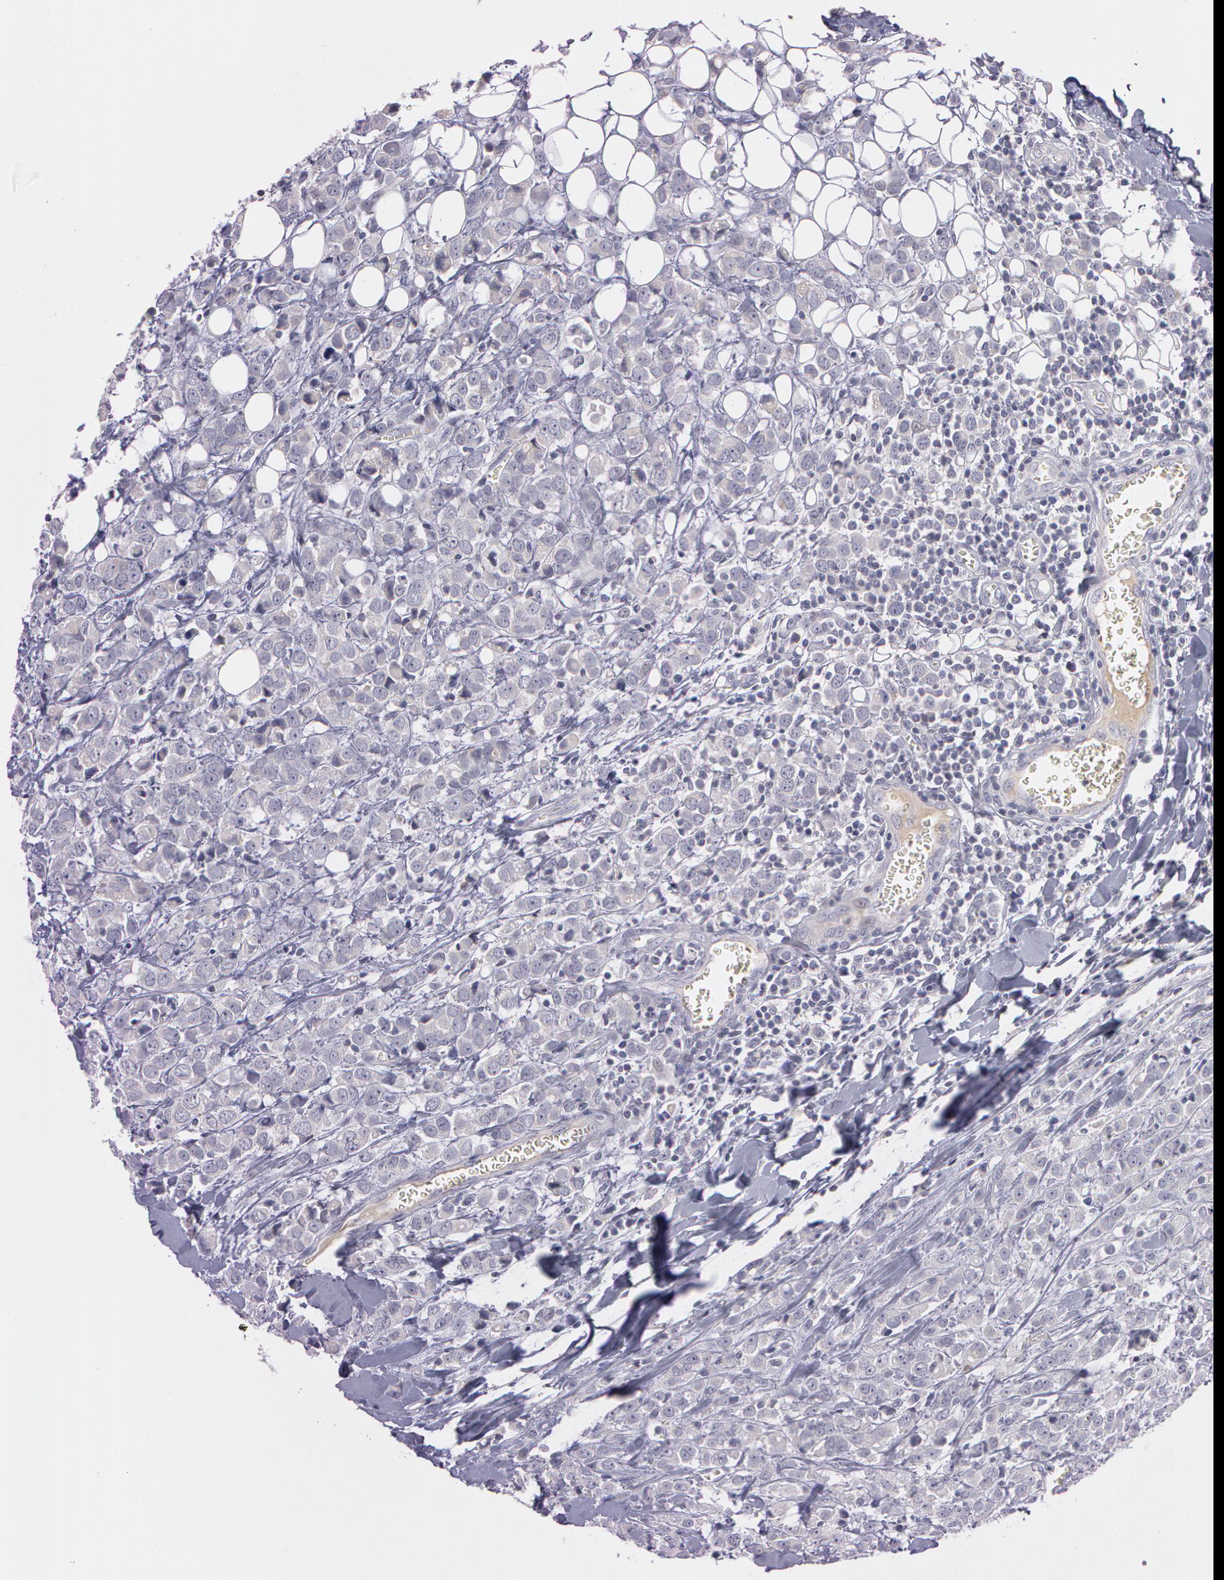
{"staining": {"intensity": "weak", "quantity": "25%-75%", "location": "cytoplasmic/membranous"}, "tissue": "breast cancer", "cell_type": "Tumor cells", "image_type": "cancer", "snomed": [{"axis": "morphology", "description": "Lobular carcinoma"}, {"axis": "topography", "description": "Breast"}], "caption": "There is low levels of weak cytoplasmic/membranous positivity in tumor cells of breast cancer, as demonstrated by immunohistochemical staining (brown color).", "gene": "MXRA5", "patient": {"sex": "female", "age": 57}}